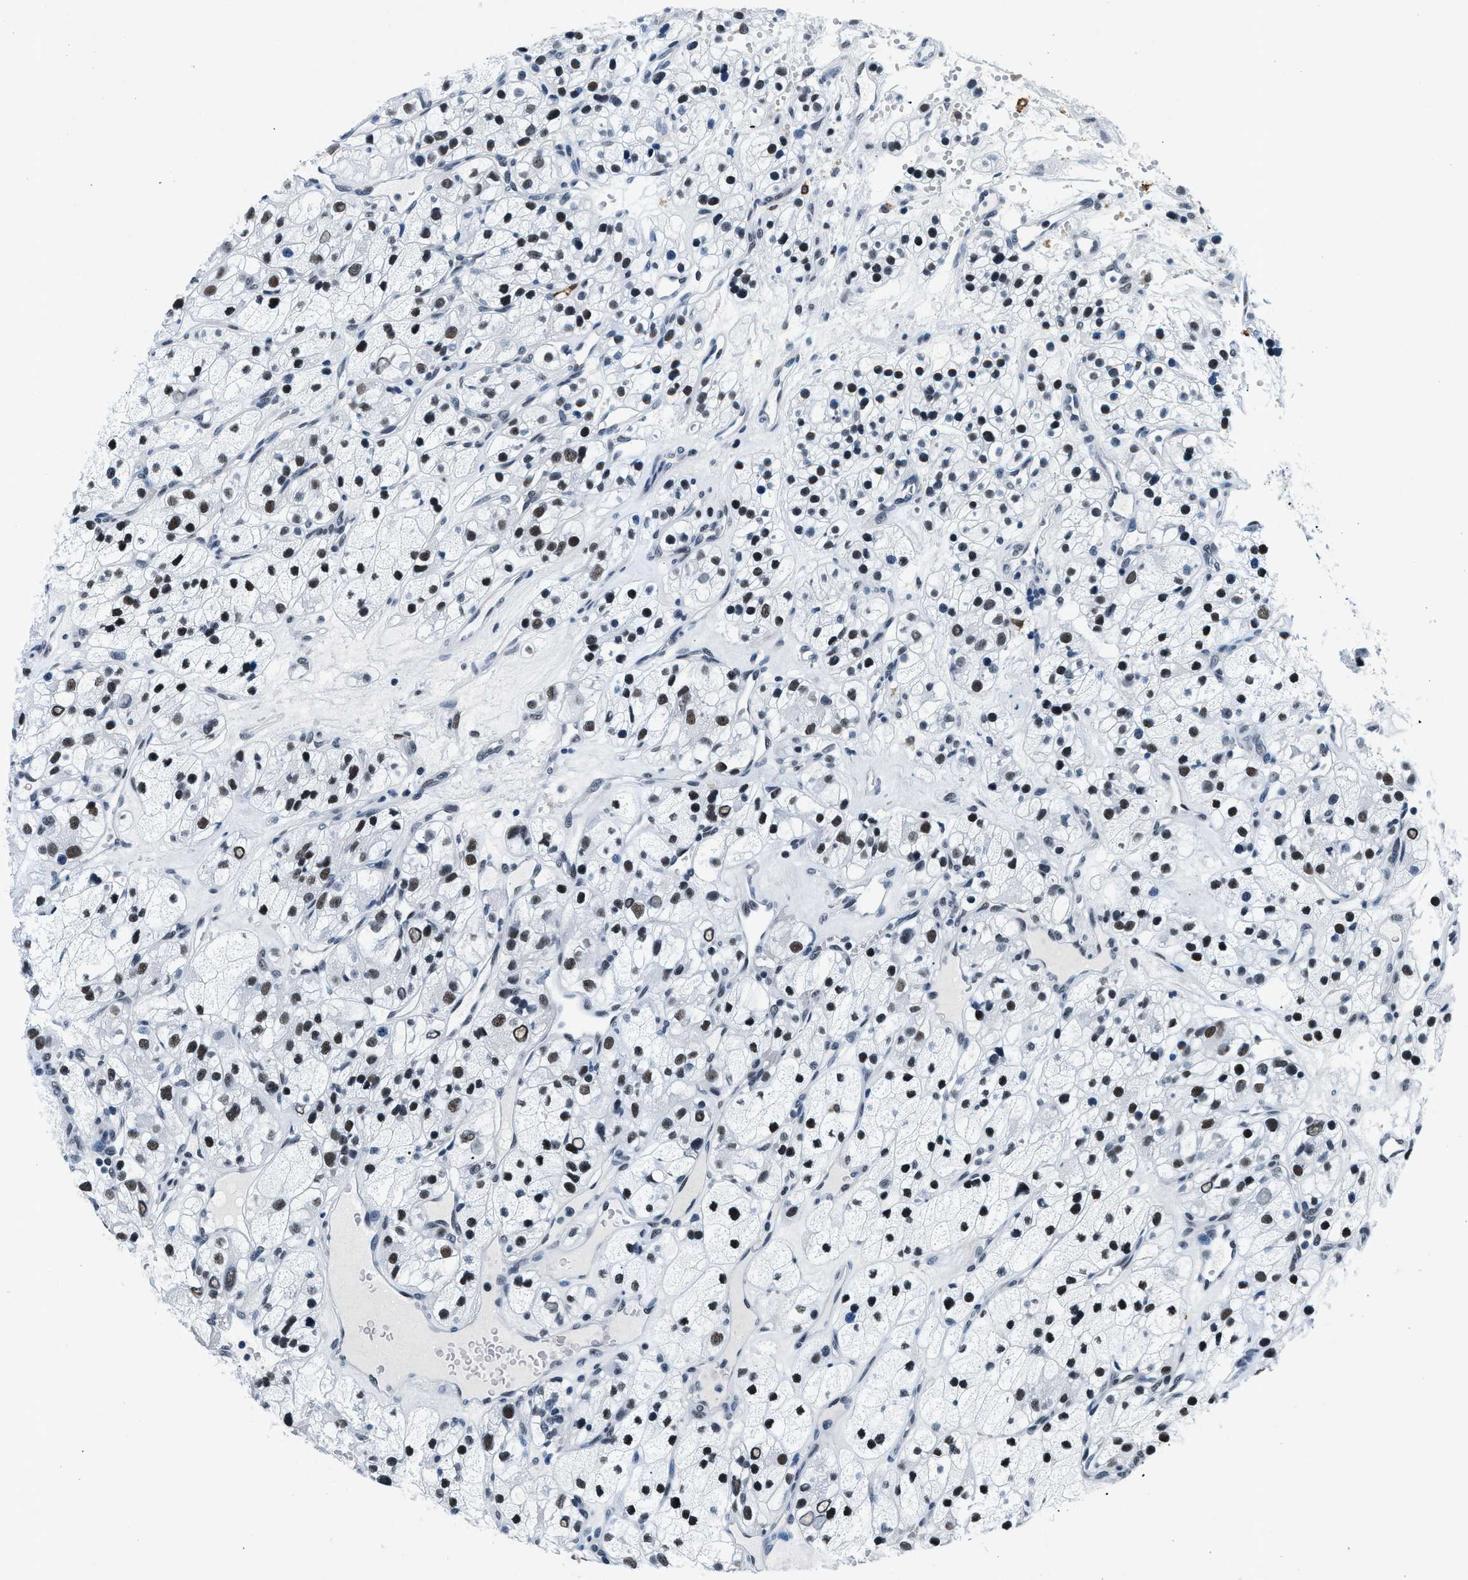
{"staining": {"intensity": "moderate", "quantity": ">75%", "location": "nuclear"}, "tissue": "renal cancer", "cell_type": "Tumor cells", "image_type": "cancer", "snomed": [{"axis": "morphology", "description": "Adenocarcinoma, NOS"}, {"axis": "topography", "description": "Kidney"}], "caption": "Renal cancer (adenocarcinoma) tissue displays moderate nuclear positivity in approximately >75% of tumor cells (DAB = brown stain, brightfield microscopy at high magnification).", "gene": "ATF2", "patient": {"sex": "female", "age": 57}}